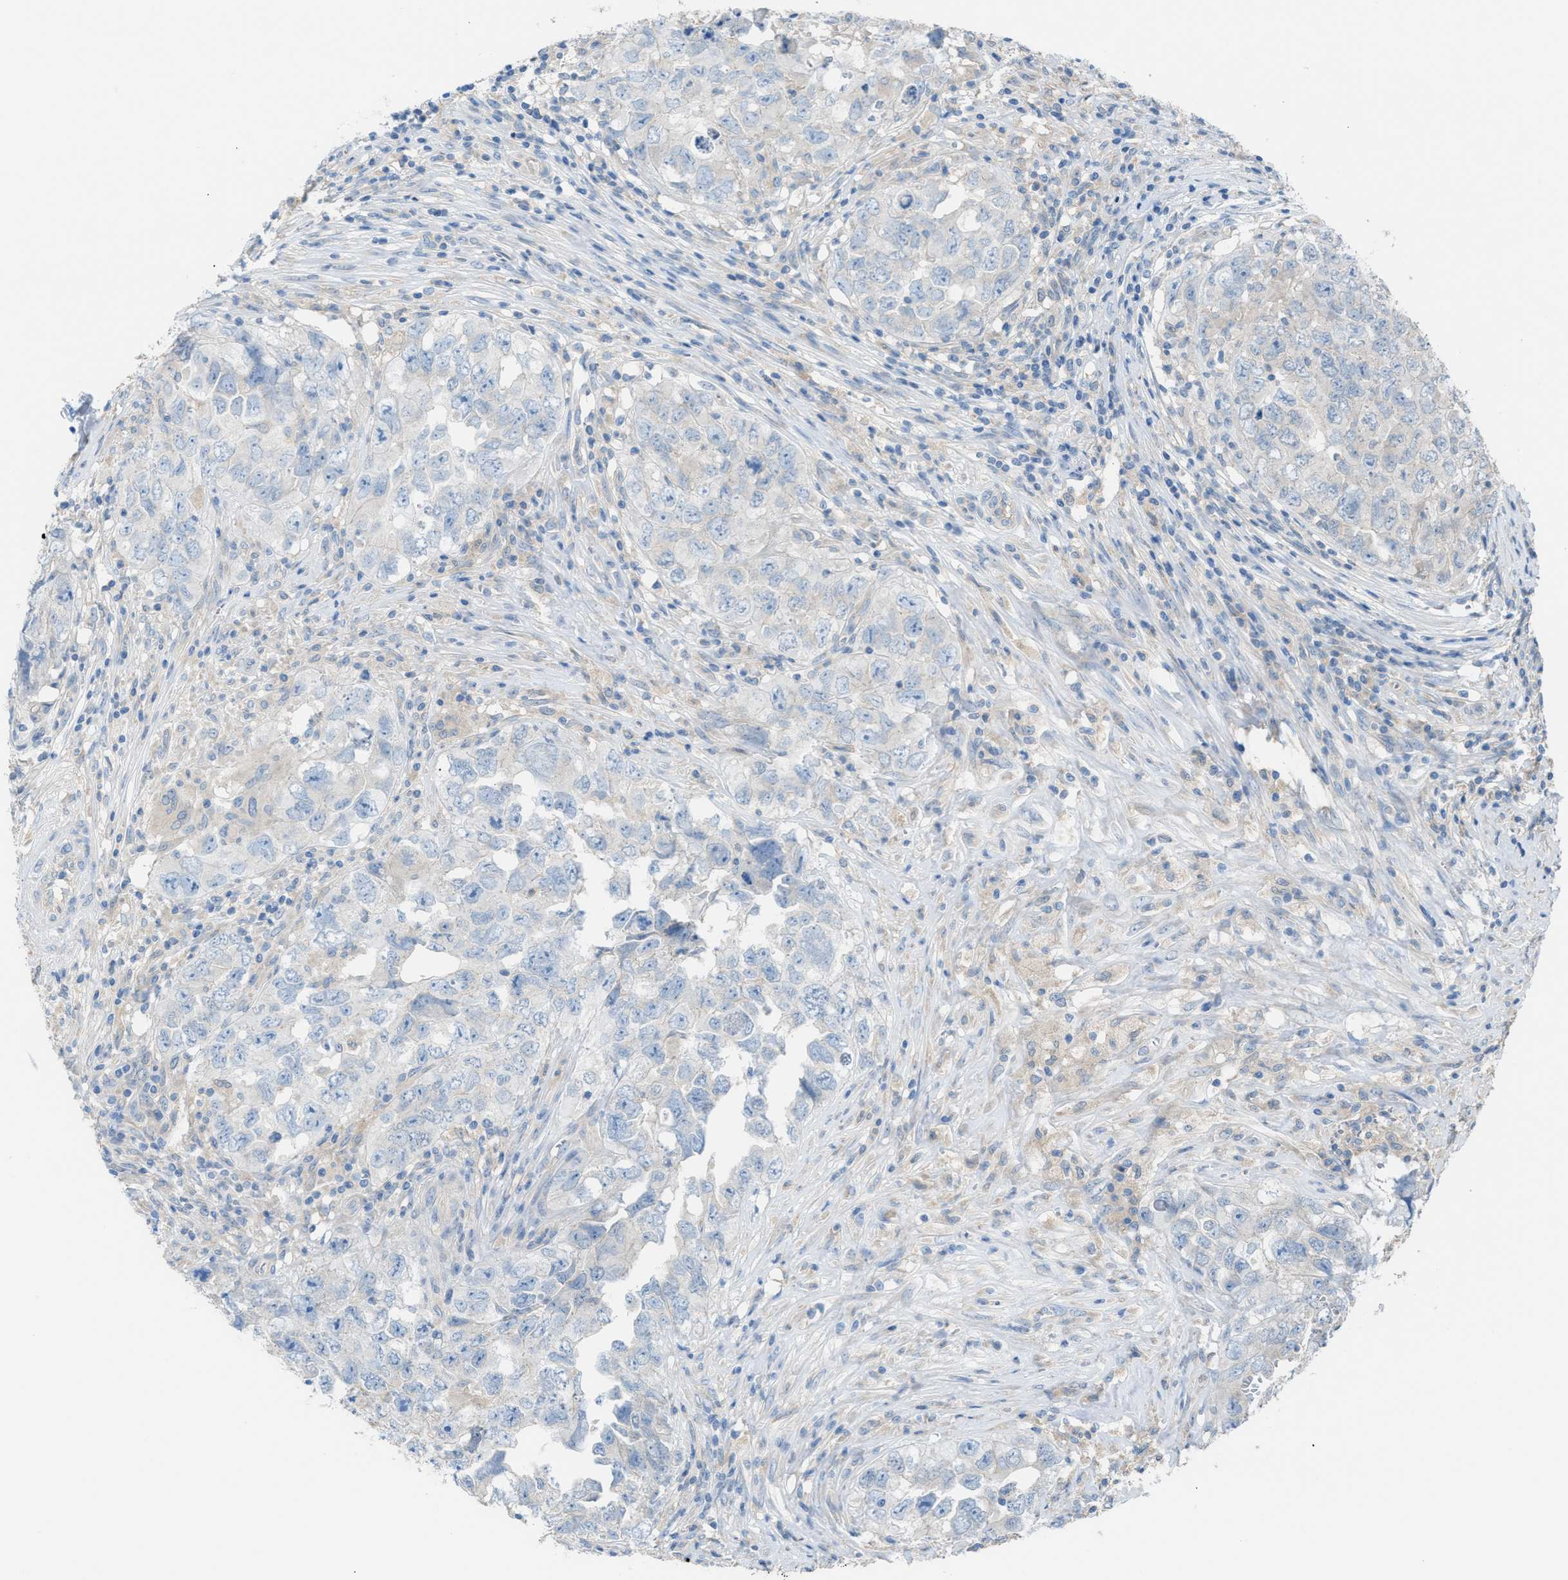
{"staining": {"intensity": "negative", "quantity": "none", "location": "none"}, "tissue": "testis cancer", "cell_type": "Tumor cells", "image_type": "cancer", "snomed": [{"axis": "morphology", "description": "Seminoma, NOS"}, {"axis": "morphology", "description": "Carcinoma, Embryonal, NOS"}, {"axis": "topography", "description": "Testis"}], "caption": "IHC histopathology image of testis cancer stained for a protein (brown), which reveals no expression in tumor cells.", "gene": "NQO2", "patient": {"sex": "male", "age": 43}}